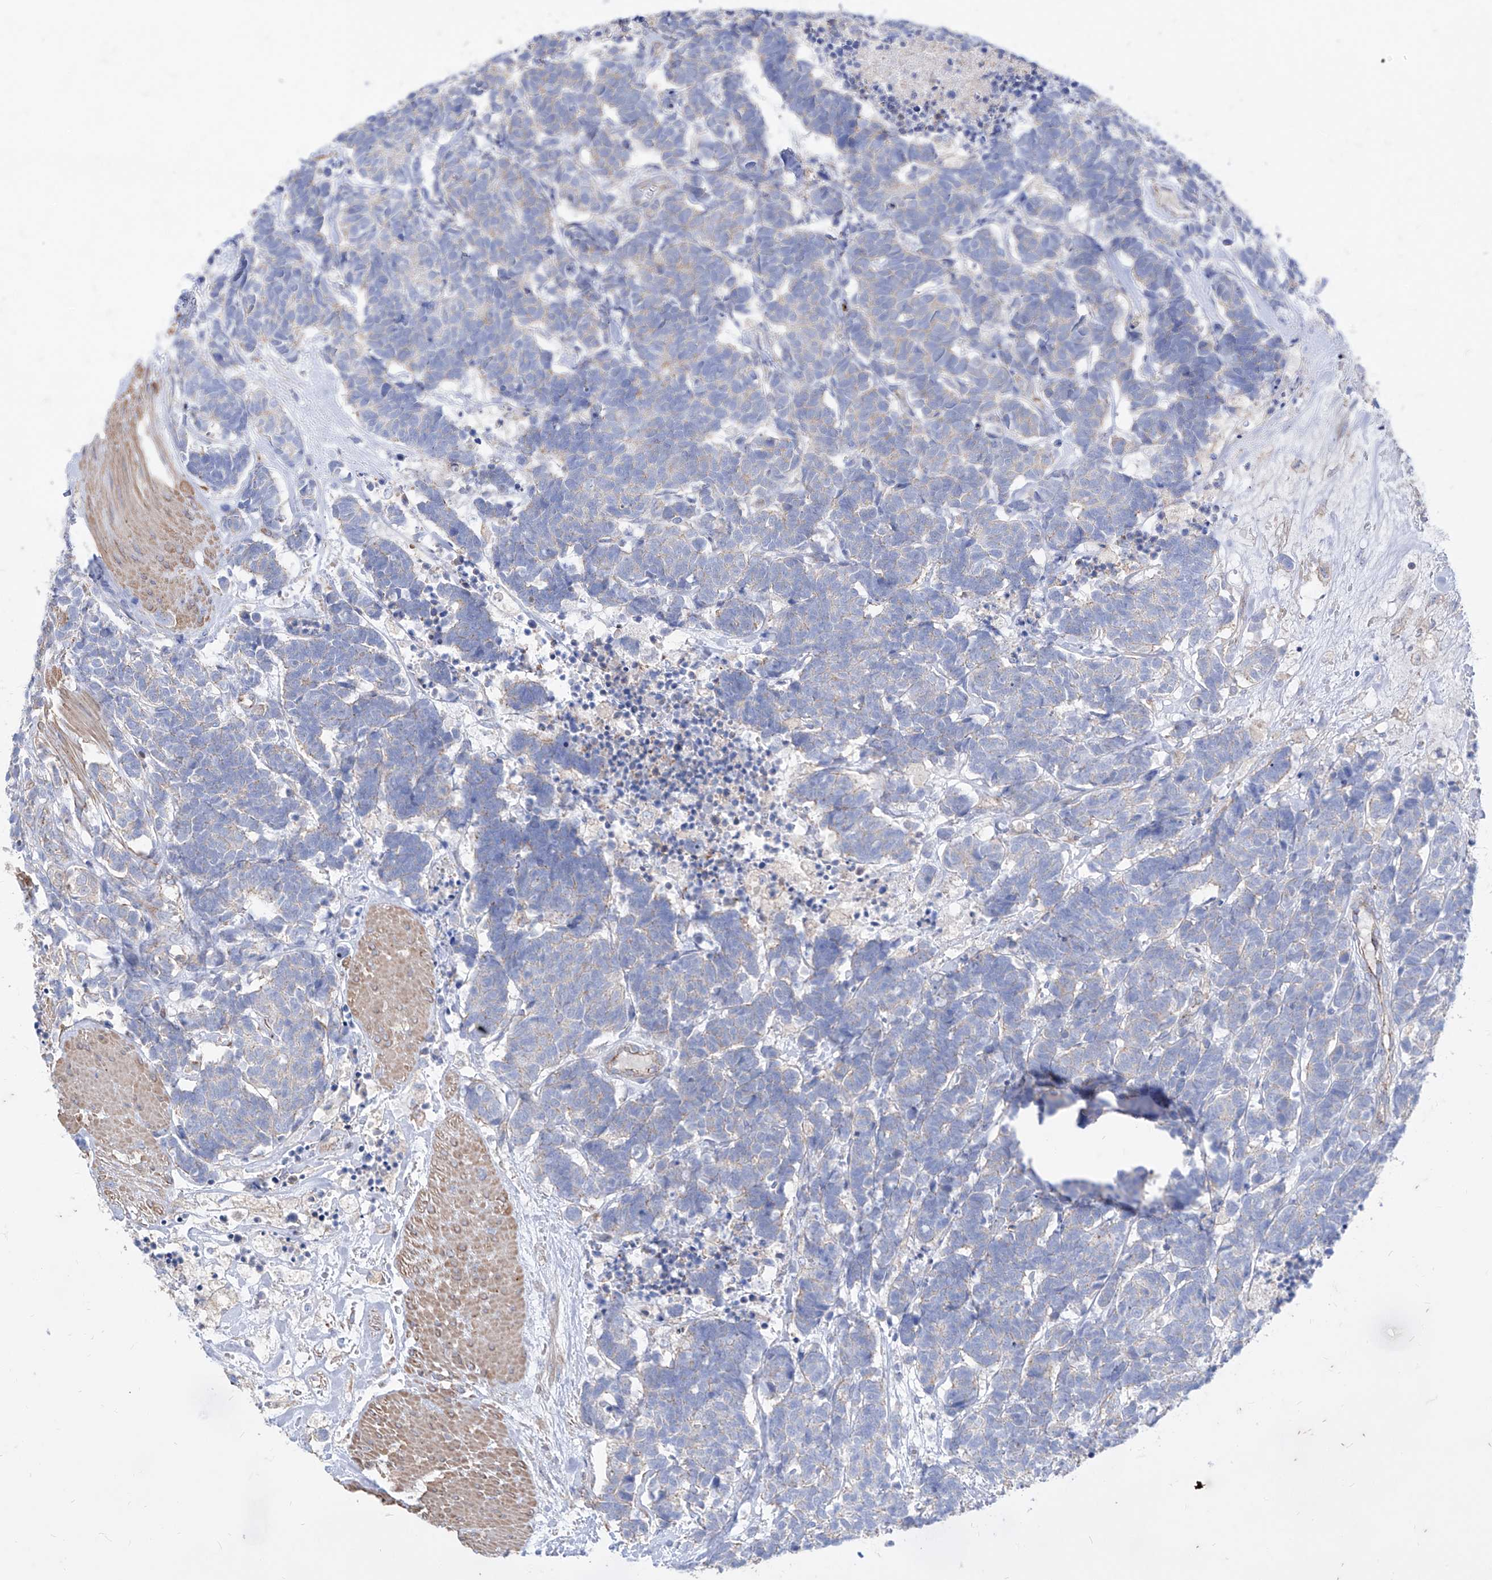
{"staining": {"intensity": "negative", "quantity": "none", "location": "none"}, "tissue": "carcinoid", "cell_type": "Tumor cells", "image_type": "cancer", "snomed": [{"axis": "morphology", "description": "Carcinoma, NOS"}, {"axis": "morphology", "description": "Carcinoid, malignant, NOS"}, {"axis": "topography", "description": "Urinary bladder"}], "caption": "High power microscopy photomicrograph of an immunohistochemistry (IHC) image of malignant carcinoid, revealing no significant staining in tumor cells.", "gene": "C1orf74", "patient": {"sex": "male", "age": 57}}